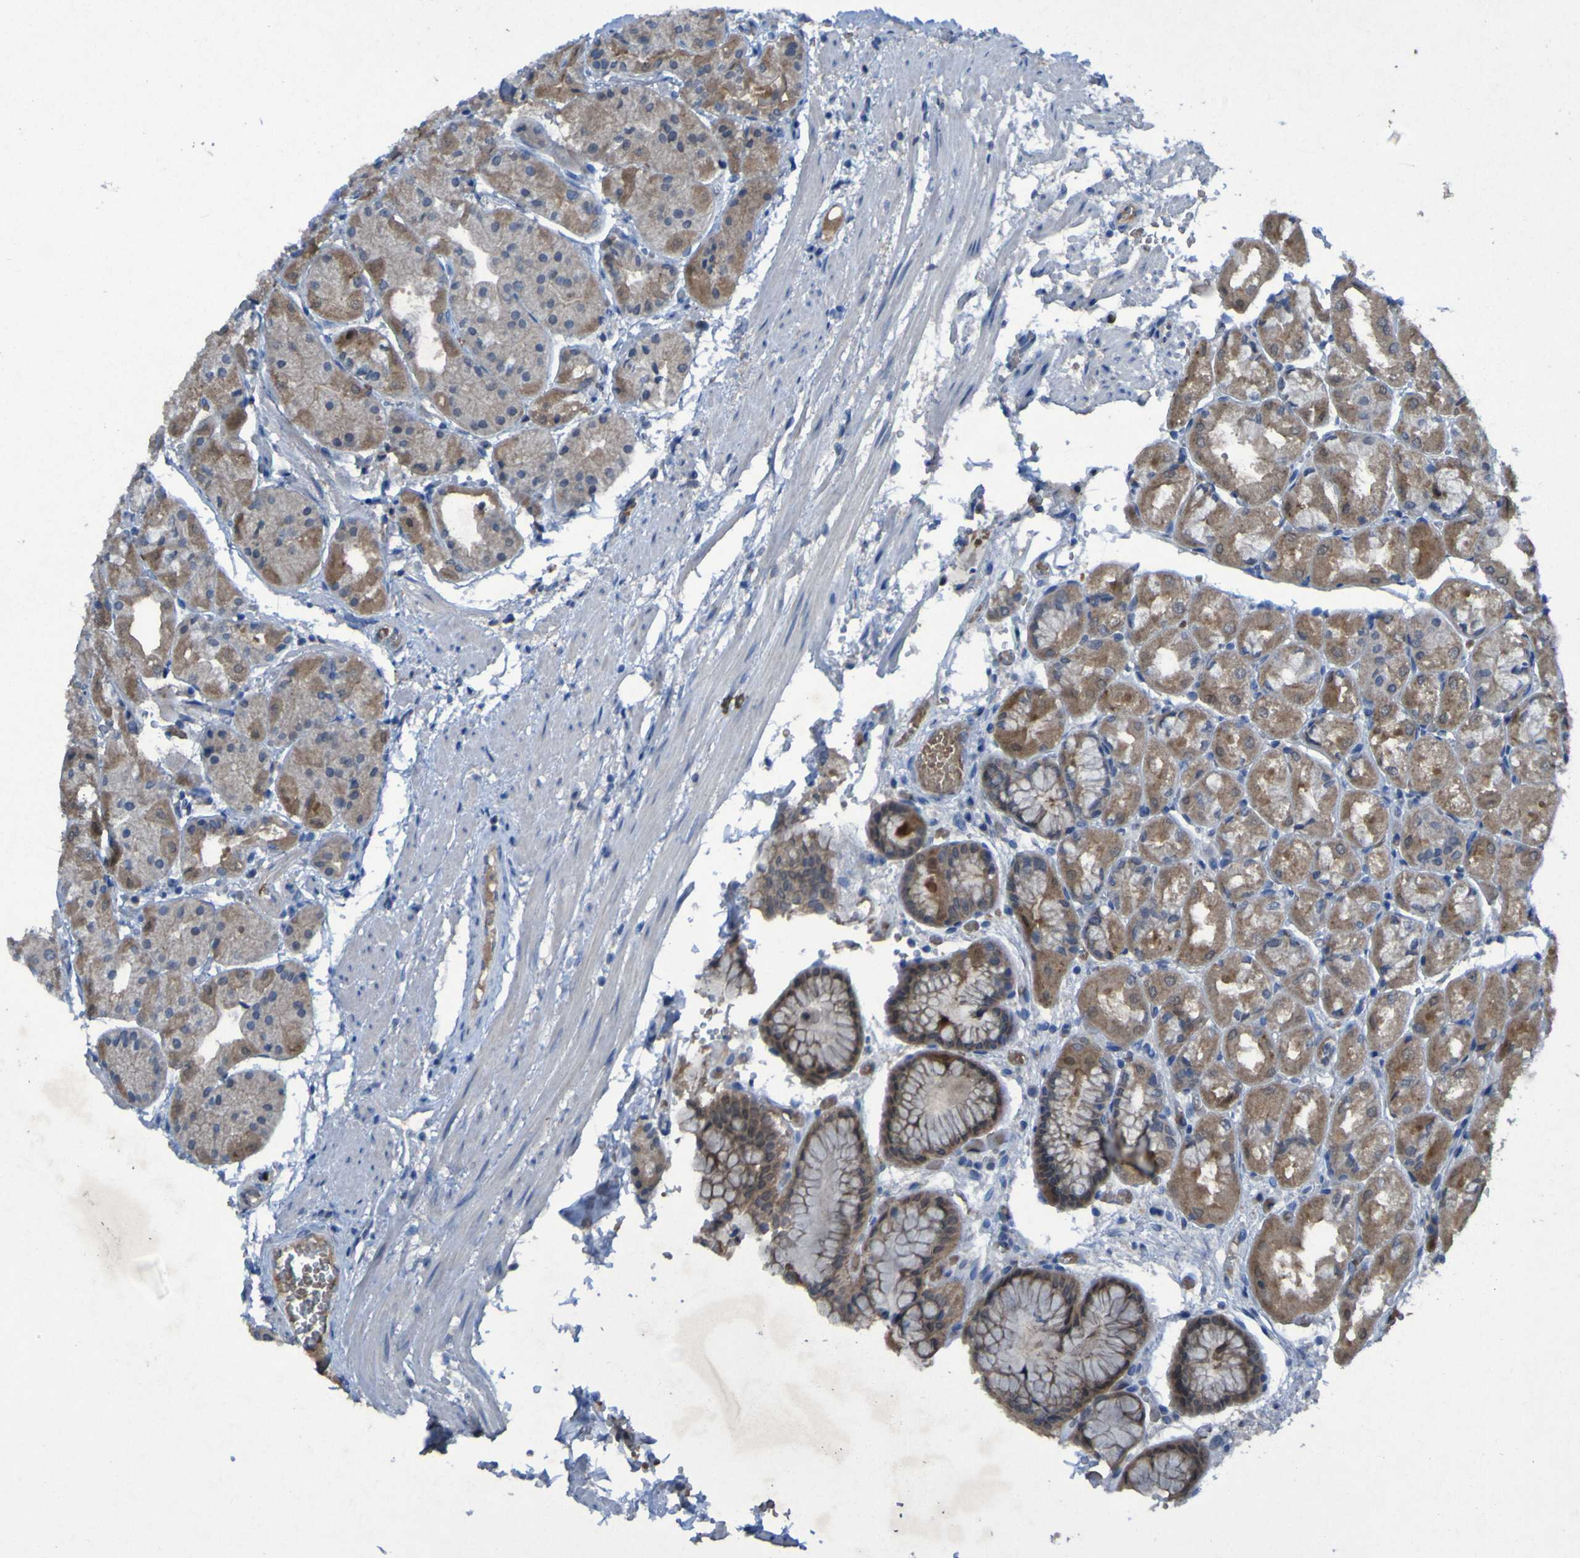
{"staining": {"intensity": "moderate", "quantity": ">75%", "location": "cytoplasmic/membranous"}, "tissue": "stomach", "cell_type": "Glandular cells", "image_type": "normal", "snomed": [{"axis": "morphology", "description": "Normal tissue, NOS"}, {"axis": "topography", "description": "Stomach, upper"}], "caption": "Immunohistochemical staining of benign human stomach exhibits >75% levels of moderate cytoplasmic/membranous protein expression in approximately >75% of glandular cells.", "gene": "SGK2", "patient": {"sex": "male", "age": 72}}